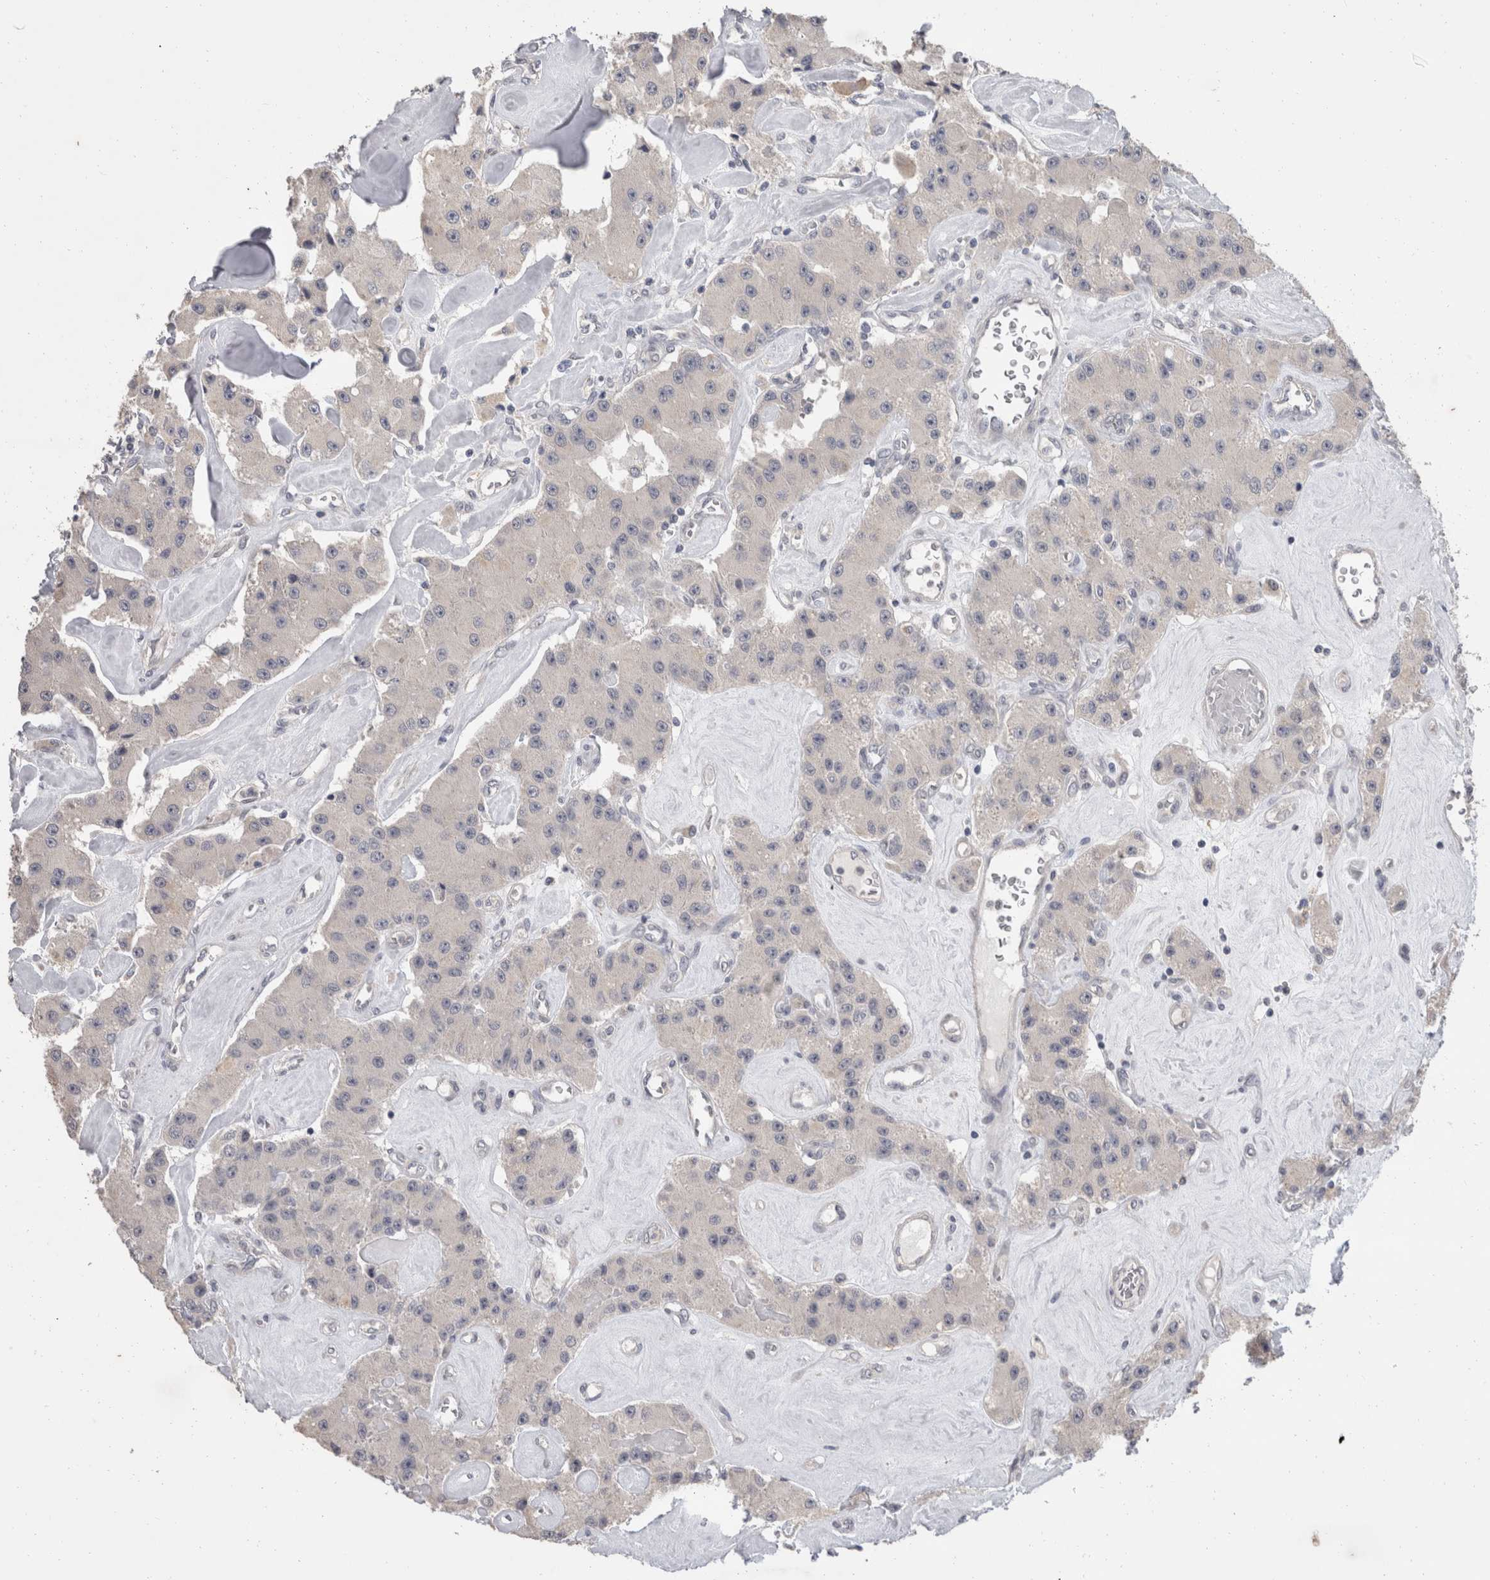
{"staining": {"intensity": "weak", "quantity": "<25%", "location": "cytoplasmic/membranous"}, "tissue": "carcinoid", "cell_type": "Tumor cells", "image_type": "cancer", "snomed": [{"axis": "morphology", "description": "Carcinoid, malignant, NOS"}, {"axis": "topography", "description": "Pancreas"}], "caption": "Tumor cells are negative for brown protein staining in malignant carcinoid.", "gene": "FHOD3", "patient": {"sex": "male", "age": 41}}